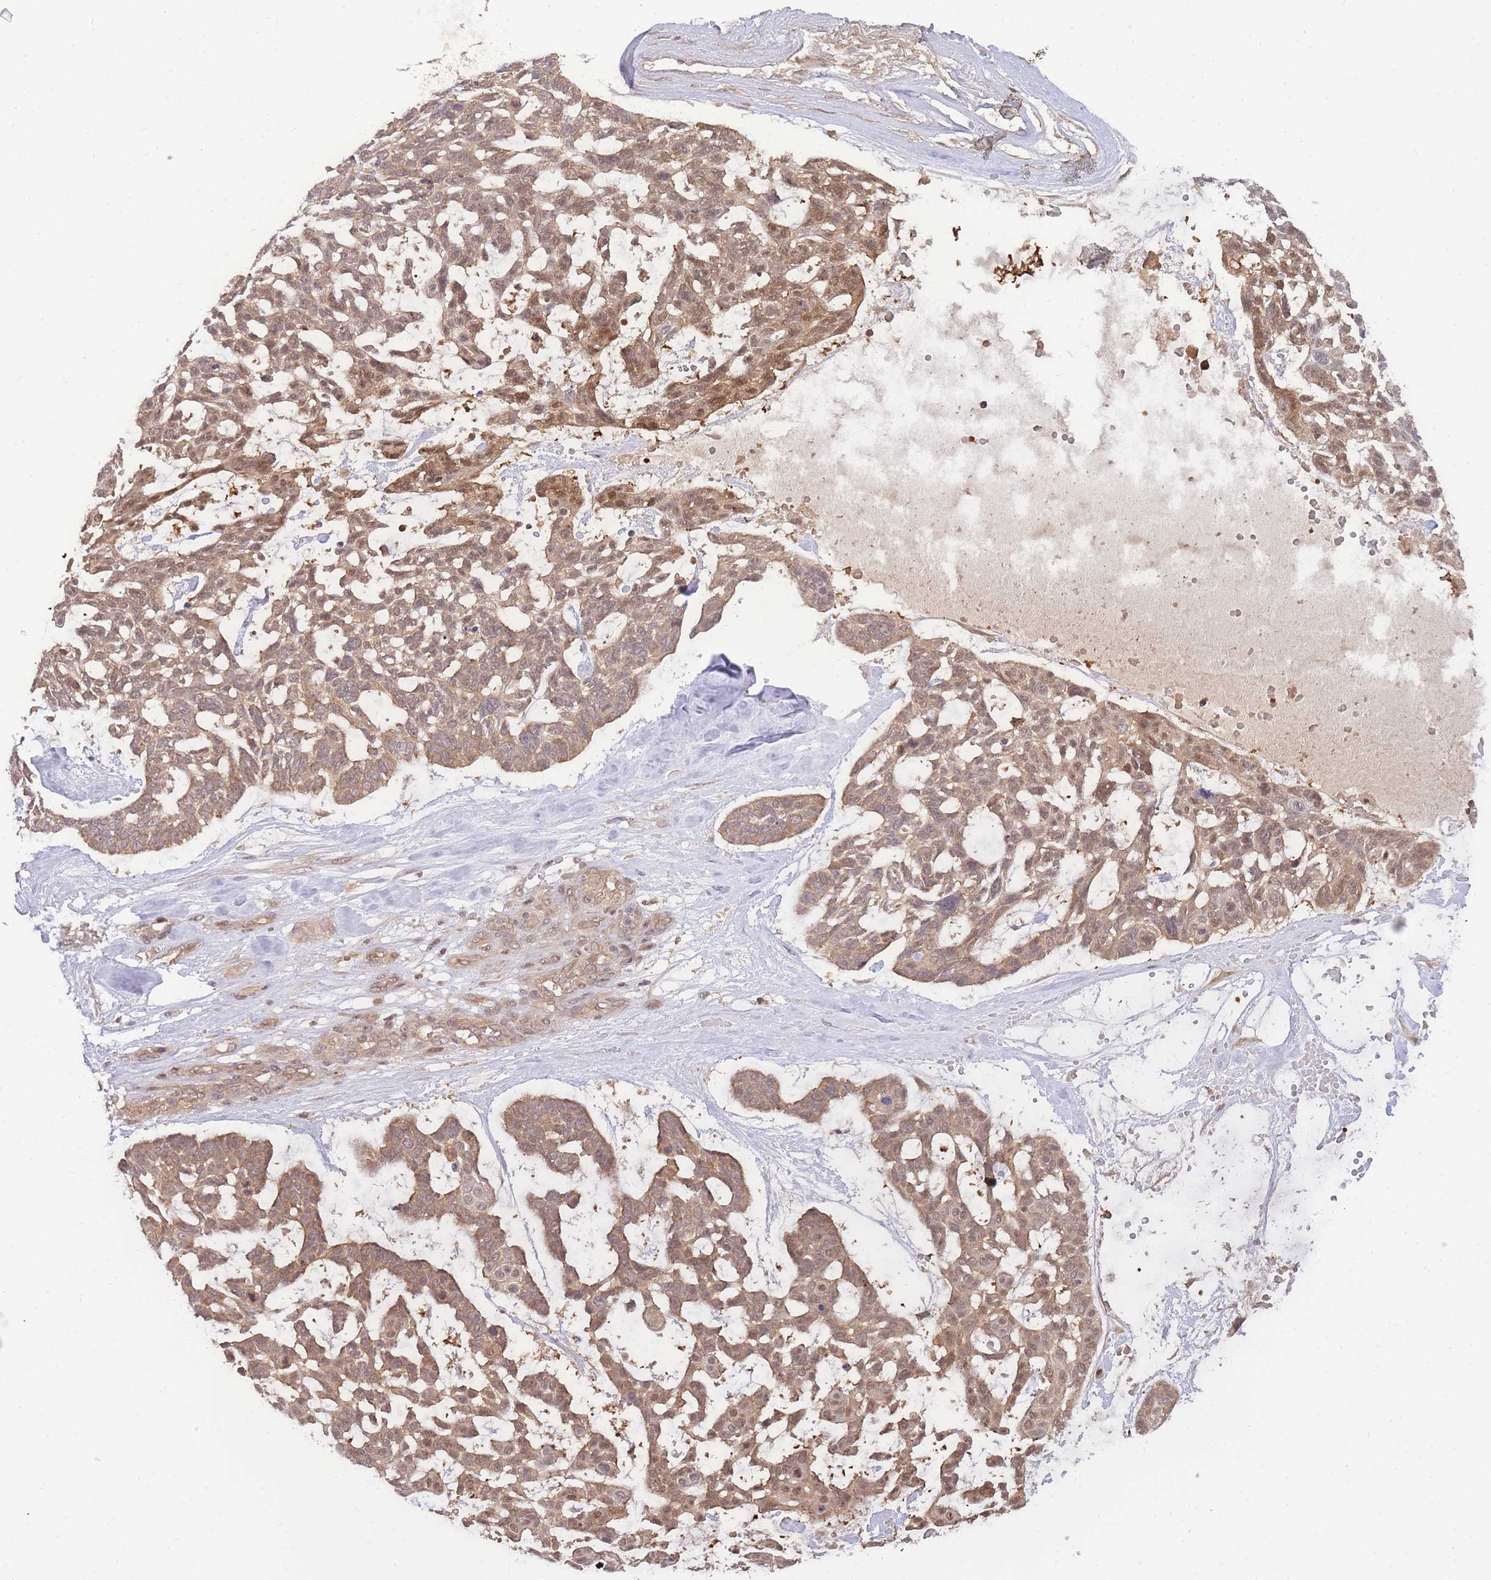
{"staining": {"intensity": "moderate", "quantity": ">75%", "location": "cytoplasmic/membranous,nuclear"}, "tissue": "skin cancer", "cell_type": "Tumor cells", "image_type": "cancer", "snomed": [{"axis": "morphology", "description": "Basal cell carcinoma"}, {"axis": "topography", "description": "Skin"}], "caption": "Tumor cells display medium levels of moderate cytoplasmic/membranous and nuclear expression in about >75% of cells in human skin cancer (basal cell carcinoma).", "gene": "KIAA1191", "patient": {"sex": "male", "age": 88}}